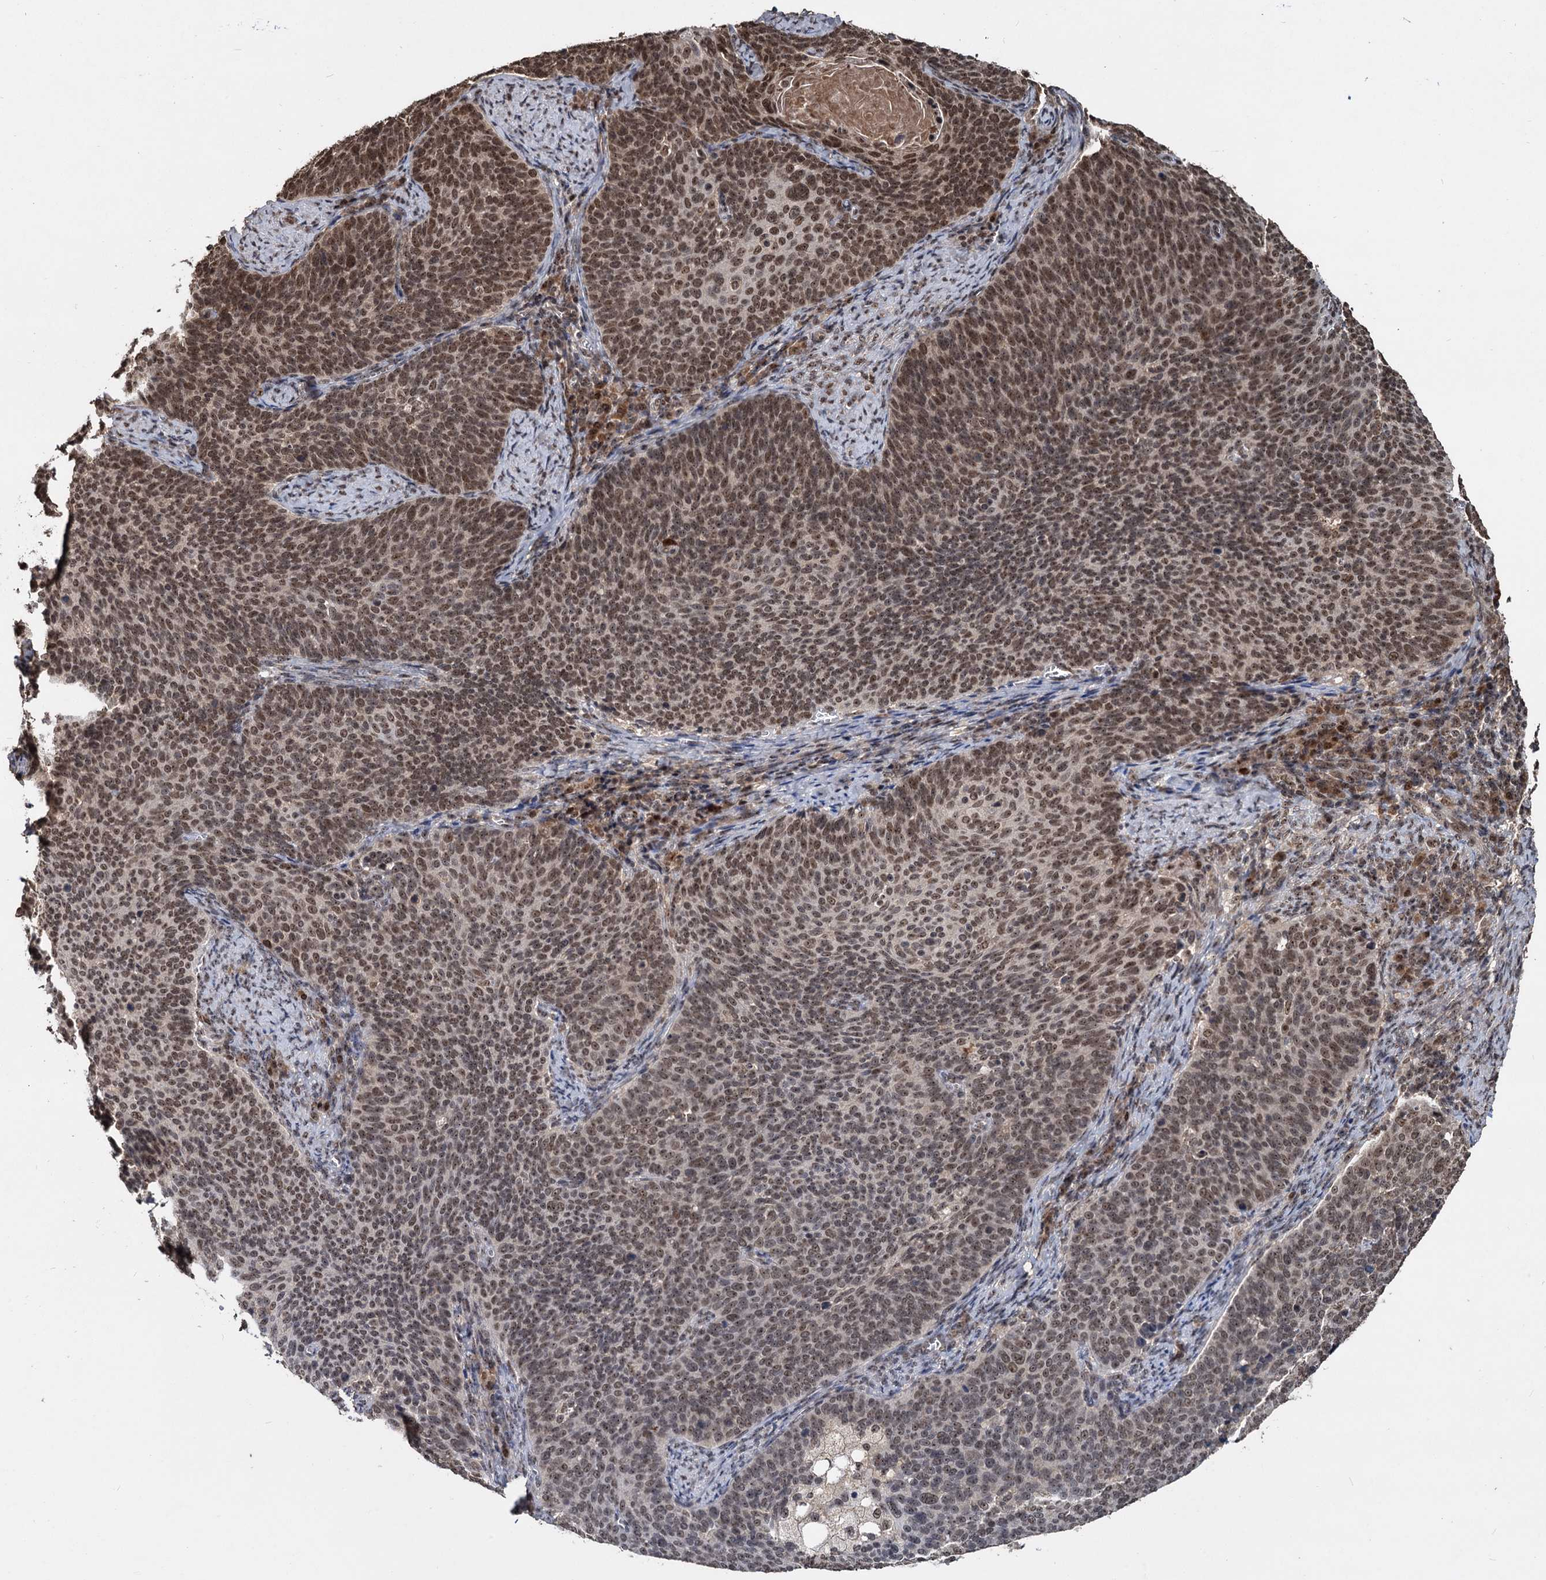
{"staining": {"intensity": "moderate", "quantity": "25%-75%", "location": "nuclear"}, "tissue": "cervical cancer", "cell_type": "Tumor cells", "image_type": "cancer", "snomed": [{"axis": "morphology", "description": "Normal tissue, NOS"}, {"axis": "morphology", "description": "Squamous cell carcinoma, NOS"}, {"axis": "topography", "description": "Cervix"}], "caption": "Immunohistochemical staining of human cervical squamous cell carcinoma exhibits medium levels of moderate nuclear positivity in about 25%-75% of tumor cells. (brown staining indicates protein expression, while blue staining denotes nuclei).", "gene": "FAM216B", "patient": {"sex": "female", "age": 39}}